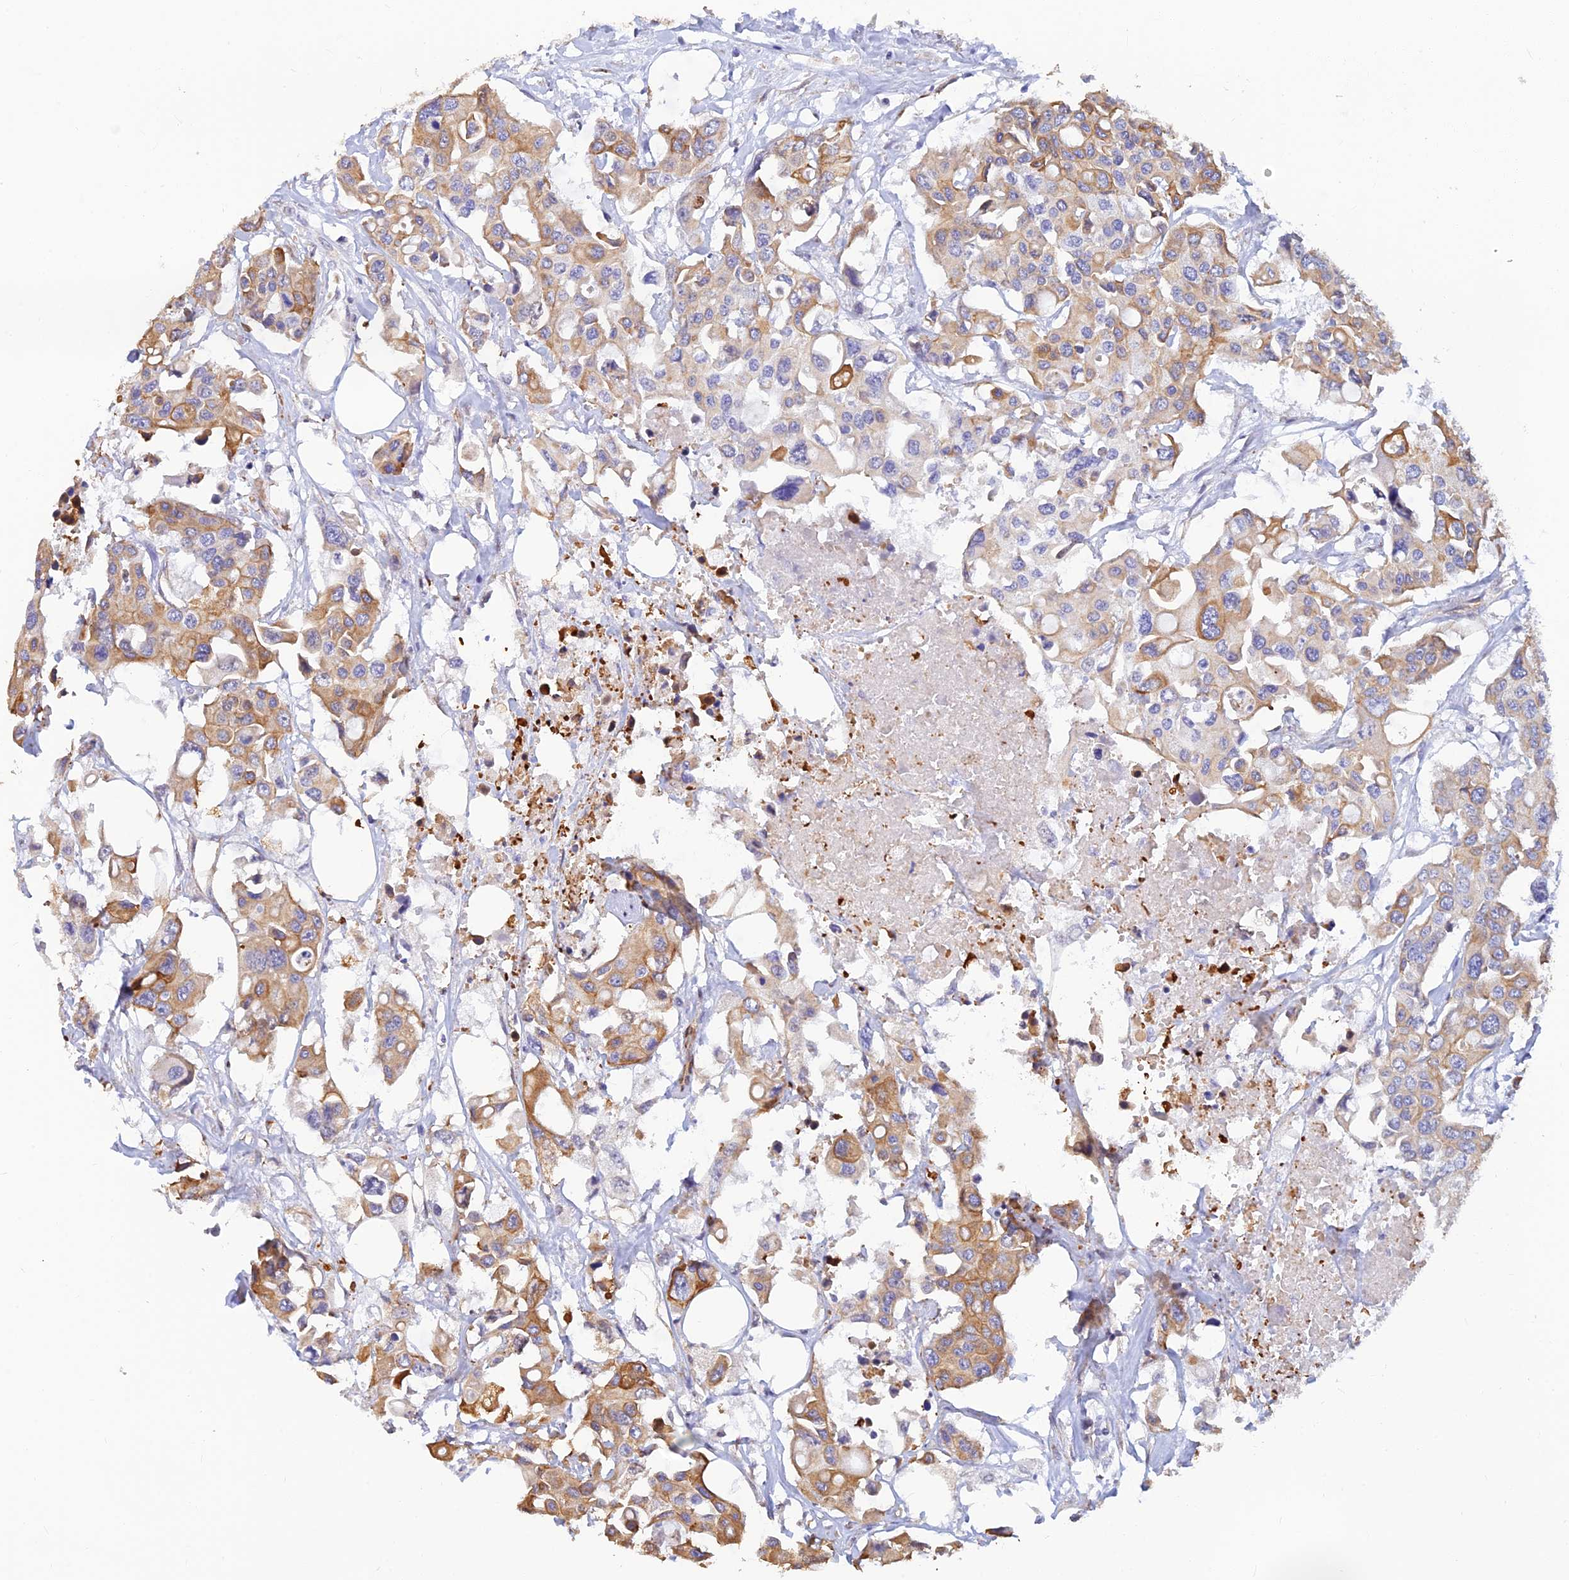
{"staining": {"intensity": "moderate", "quantity": "25%-75%", "location": "cytoplasmic/membranous"}, "tissue": "colorectal cancer", "cell_type": "Tumor cells", "image_type": "cancer", "snomed": [{"axis": "morphology", "description": "Adenocarcinoma, NOS"}, {"axis": "topography", "description": "Colon"}], "caption": "Colorectal adenocarcinoma stained for a protein shows moderate cytoplasmic/membranous positivity in tumor cells. Nuclei are stained in blue.", "gene": "ALDH1L2", "patient": {"sex": "male", "age": 77}}